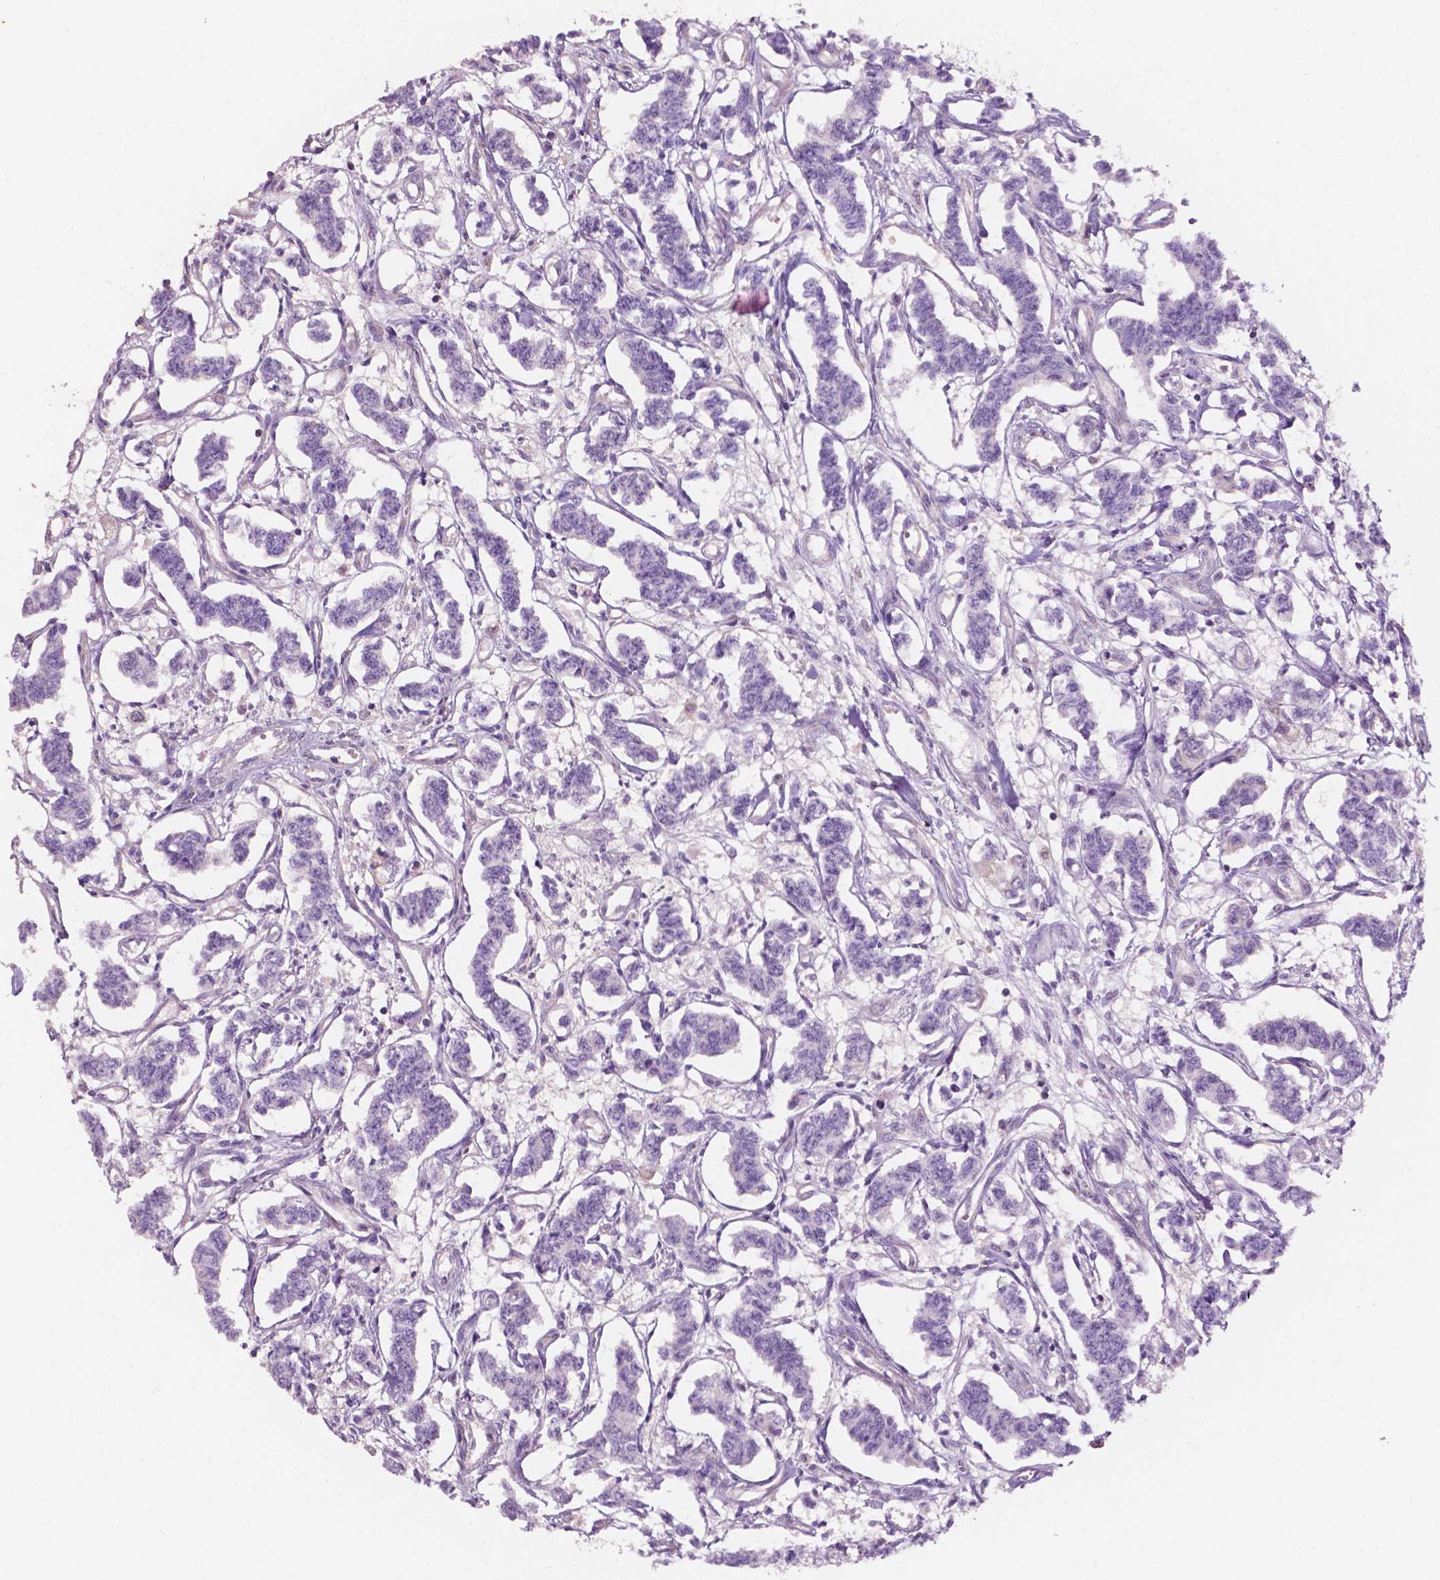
{"staining": {"intensity": "negative", "quantity": "none", "location": "none"}, "tissue": "carcinoid", "cell_type": "Tumor cells", "image_type": "cancer", "snomed": [{"axis": "morphology", "description": "Carcinoid, malignant, NOS"}, {"axis": "topography", "description": "Kidney"}], "caption": "There is no significant staining in tumor cells of carcinoid.", "gene": "NDUFS1", "patient": {"sex": "female", "age": 41}}